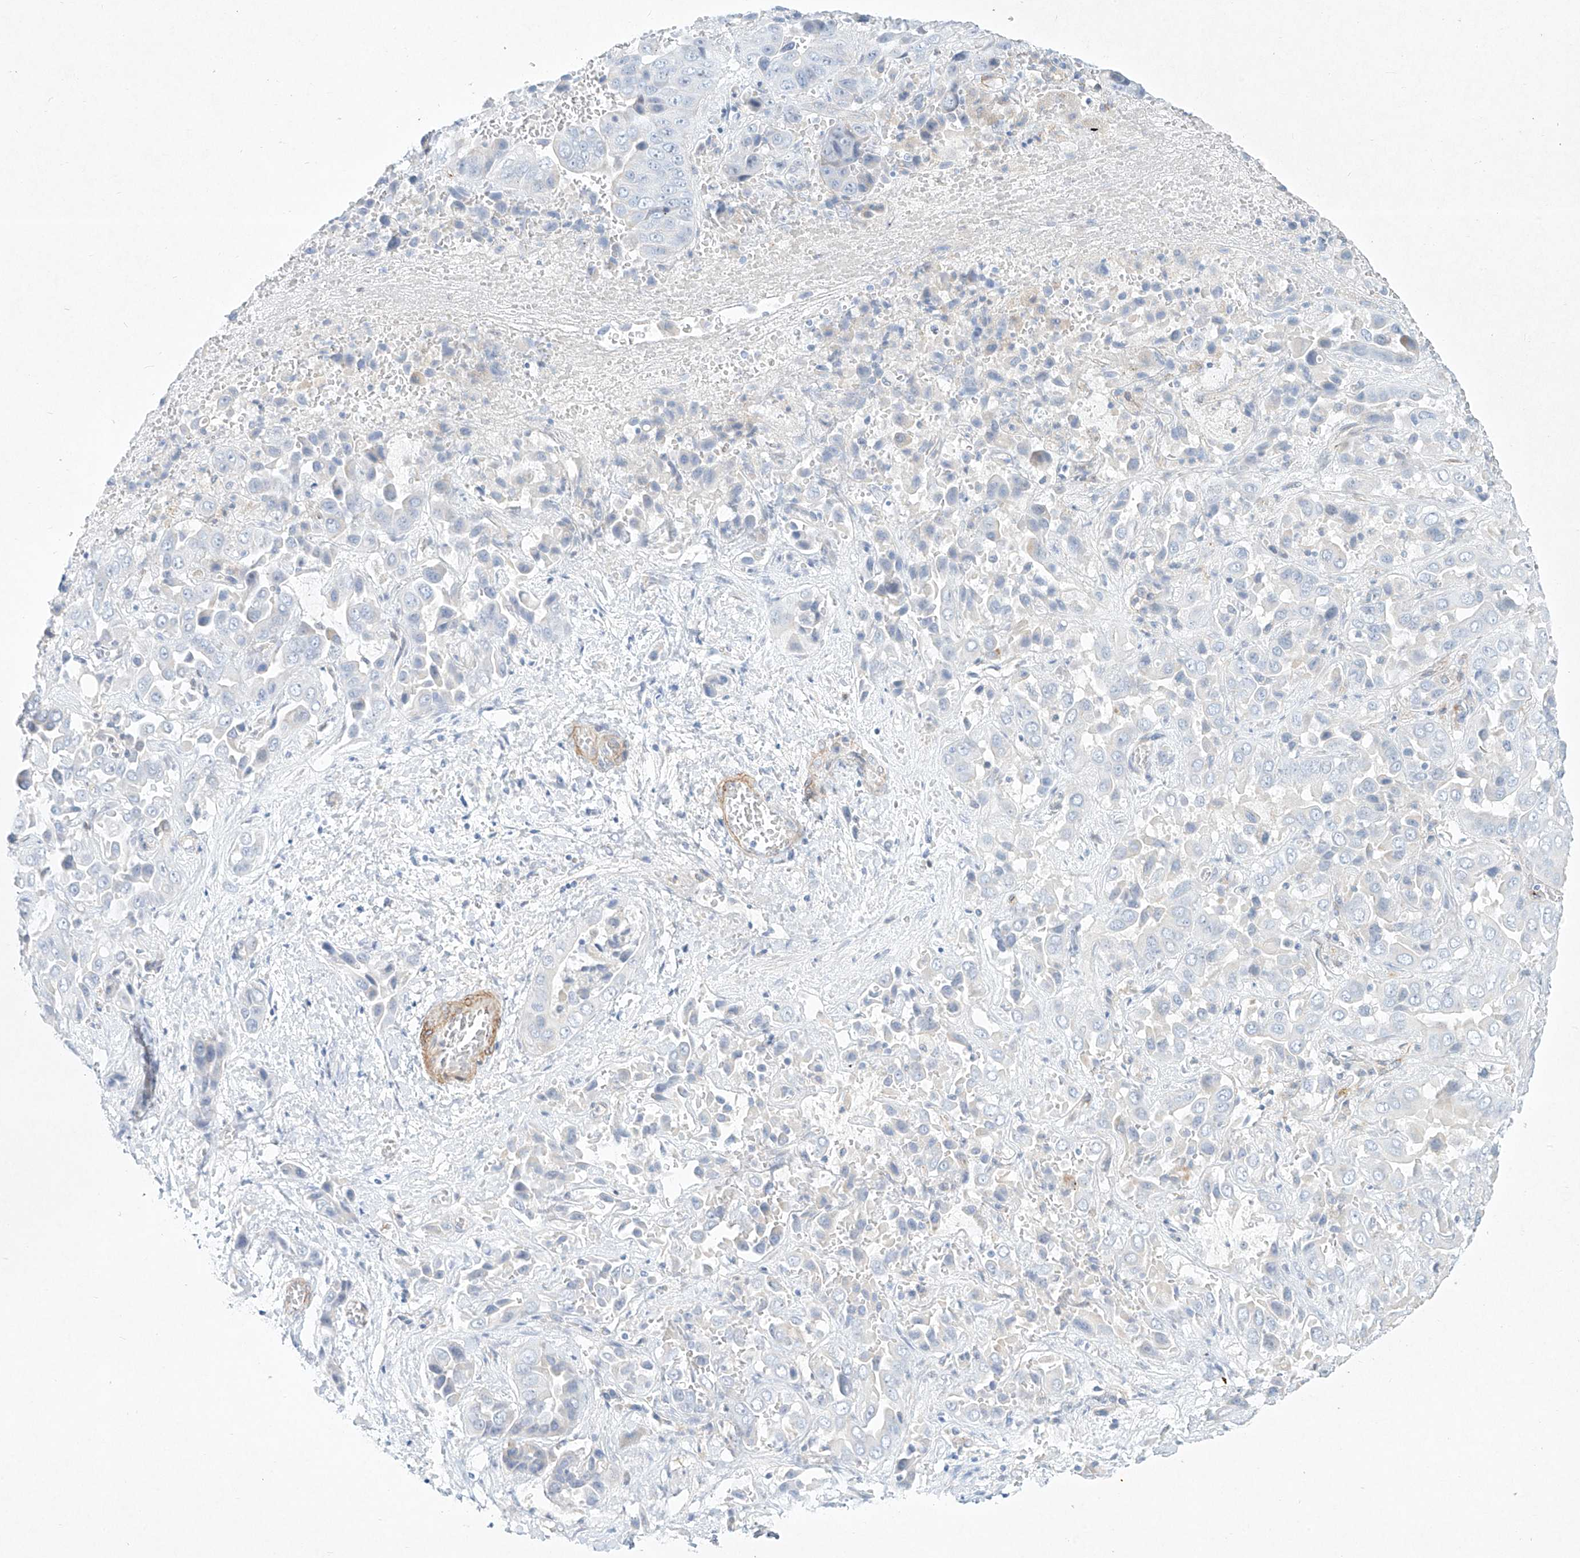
{"staining": {"intensity": "negative", "quantity": "none", "location": "none"}, "tissue": "liver cancer", "cell_type": "Tumor cells", "image_type": "cancer", "snomed": [{"axis": "morphology", "description": "Cholangiocarcinoma"}, {"axis": "topography", "description": "Liver"}], "caption": "The immunohistochemistry (IHC) image has no significant staining in tumor cells of liver cancer (cholangiocarcinoma) tissue.", "gene": "REEP2", "patient": {"sex": "female", "age": 52}}